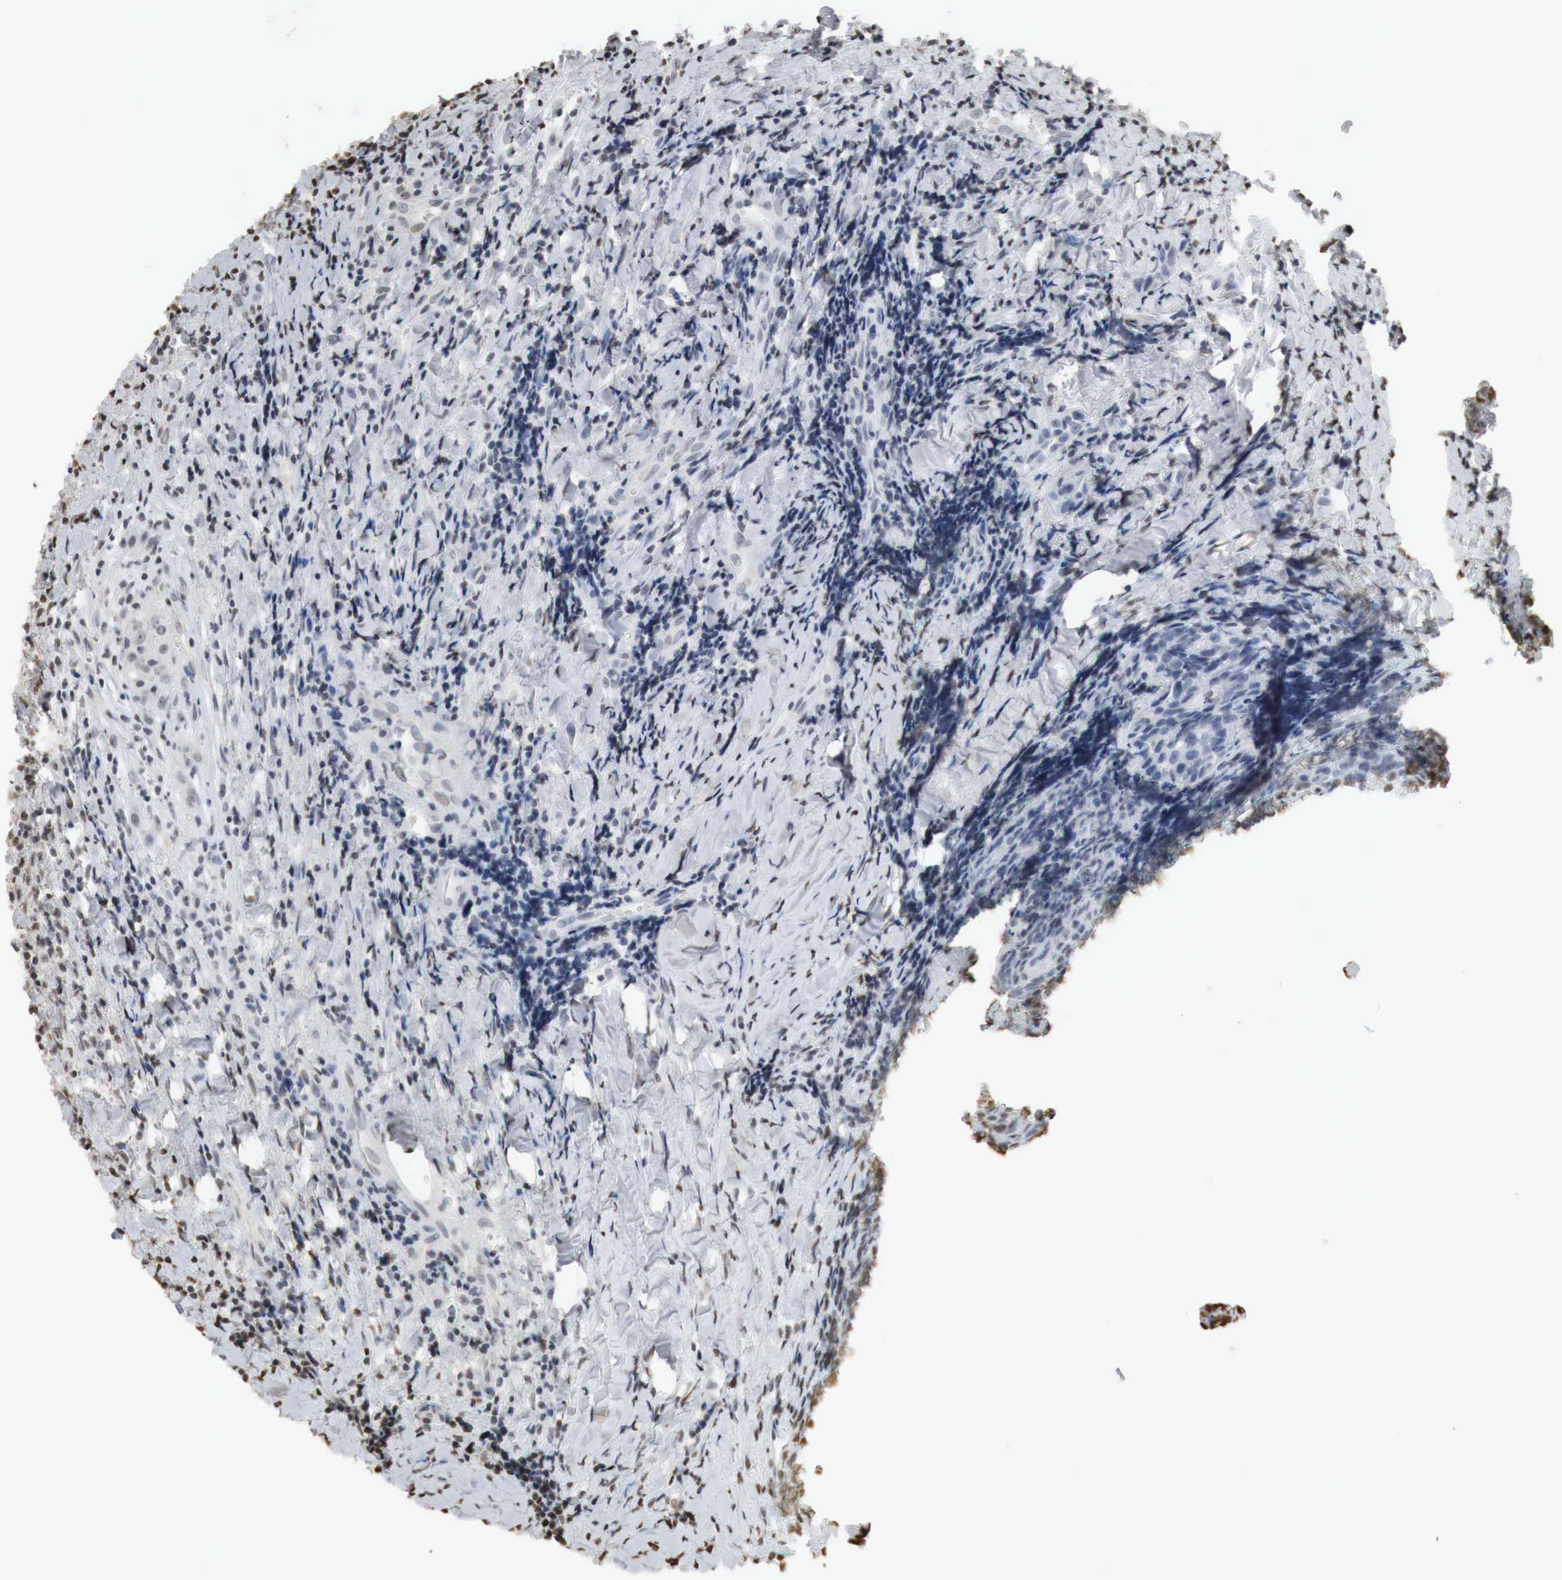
{"staining": {"intensity": "negative", "quantity": "none", "location": "none"}, "tissue": "head and neck cancer", "cell_type": "Tumor cells", "image_type": "cancer", "snomed": [{"axis": "morphology", "description": "Squamous cell carcinoma, NOS"}, {"axis": "topography", "description": "Oral tissue"}, {"axis": "topography", "description": "Head-Neck"}], "caption": "Tumor cells are negative for protein expression in human head and neck cancer. Nuclei are stained in blue.", "gene": "ERBB4", "patient": {"sex": "female", "age": 82}}